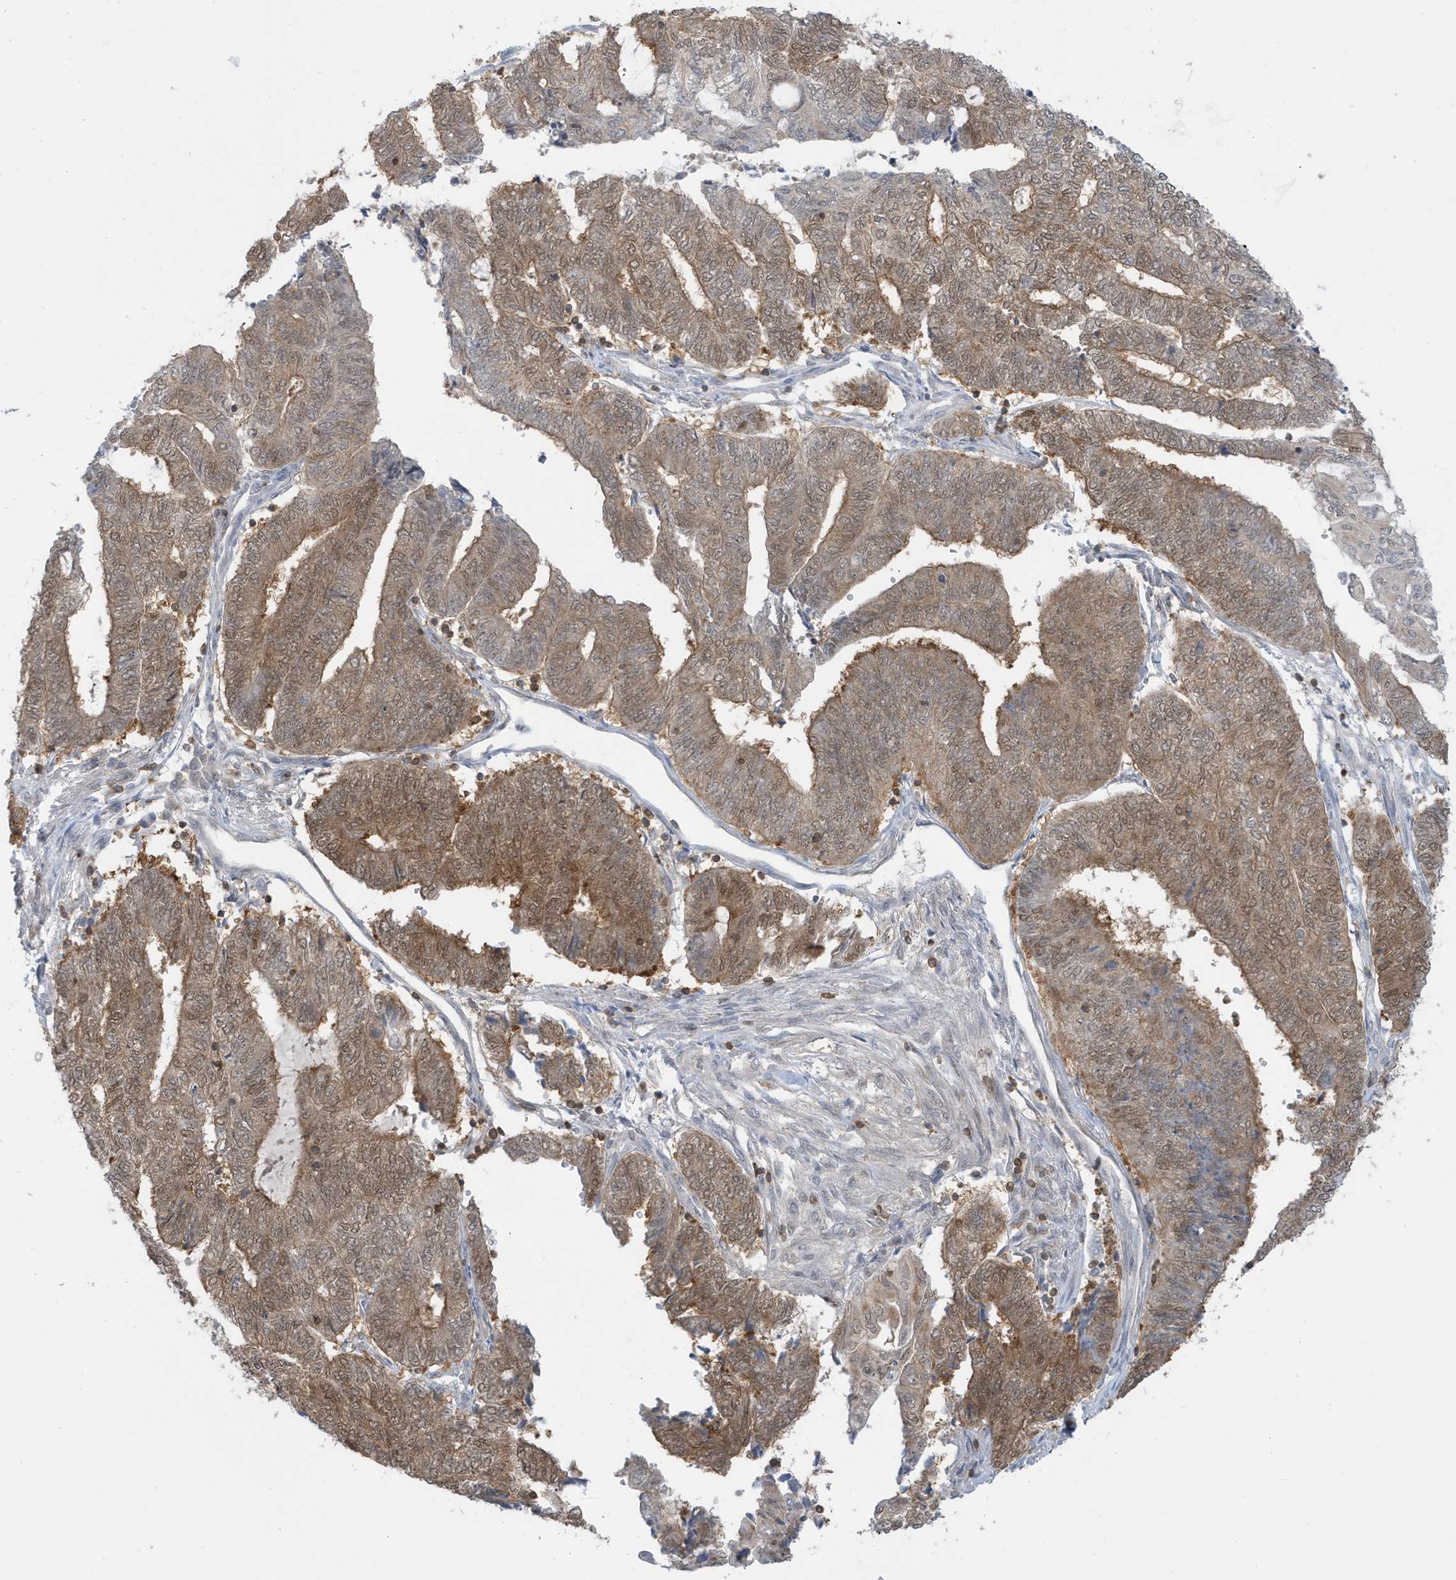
{"staining": {"intensity": "moderate", "quantity": ">75%", "location": "cytoplasmic/membranous,nuclear"}, "tissue": "endometrial cancer", "cell_type": "Tumor cells", "image_type": "cancer", "snomed": [{"axis": "morphology", "description": "Adenocarcinoma, NOS"}, {"axis": "topography", "description": "Uterus"}, {"axis": "topography", "description": "Endometrium"}], "caption": "DAB immunohistochemical staining of human endometrial adenocarcinoma exhibits moderate cytoplasmic/membranous and nuclear protein expression in about >75% of tumor cells.", "gene": "OGA", "patient": {"sex": "female", "age": 70}}